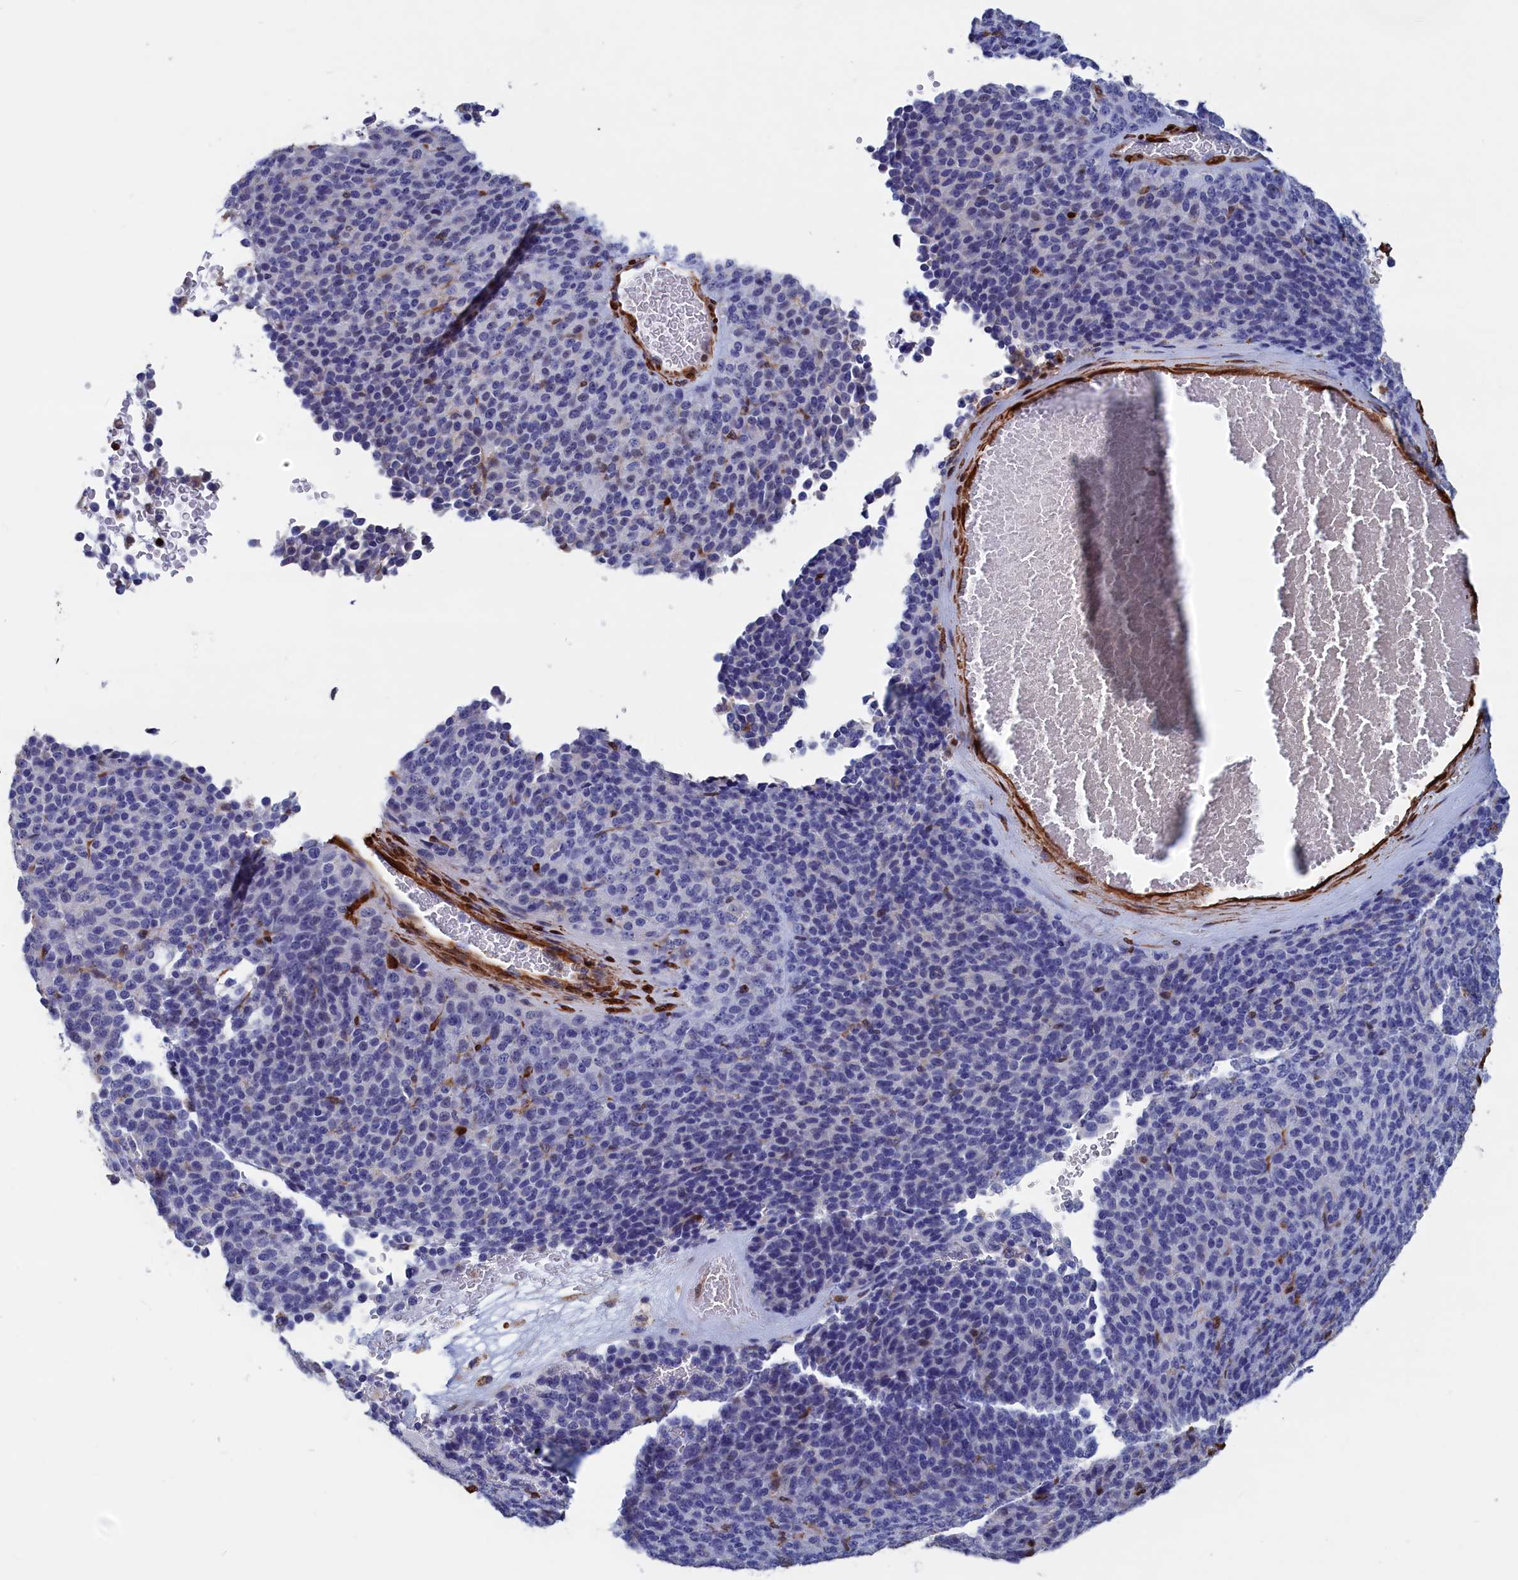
{"staining": {"intensity": "negative", "quantity": "none", "location": "none"}, "tissue": "melanoma", "cell_type": "Tumor cells", "image_type": "cancer", "snomed": [{"axis": "morphology", "description": "Malignant melanoma, Metastatic site"}, {"axis": "topography", "description": "Brain"}], "caption": "Histopathology image shows no protein positivity in tumor cells of malignant melanoma (metastatic site) tissue.", "gene": "CRIP1", "patient": {"sex": "female", "age": 56}}